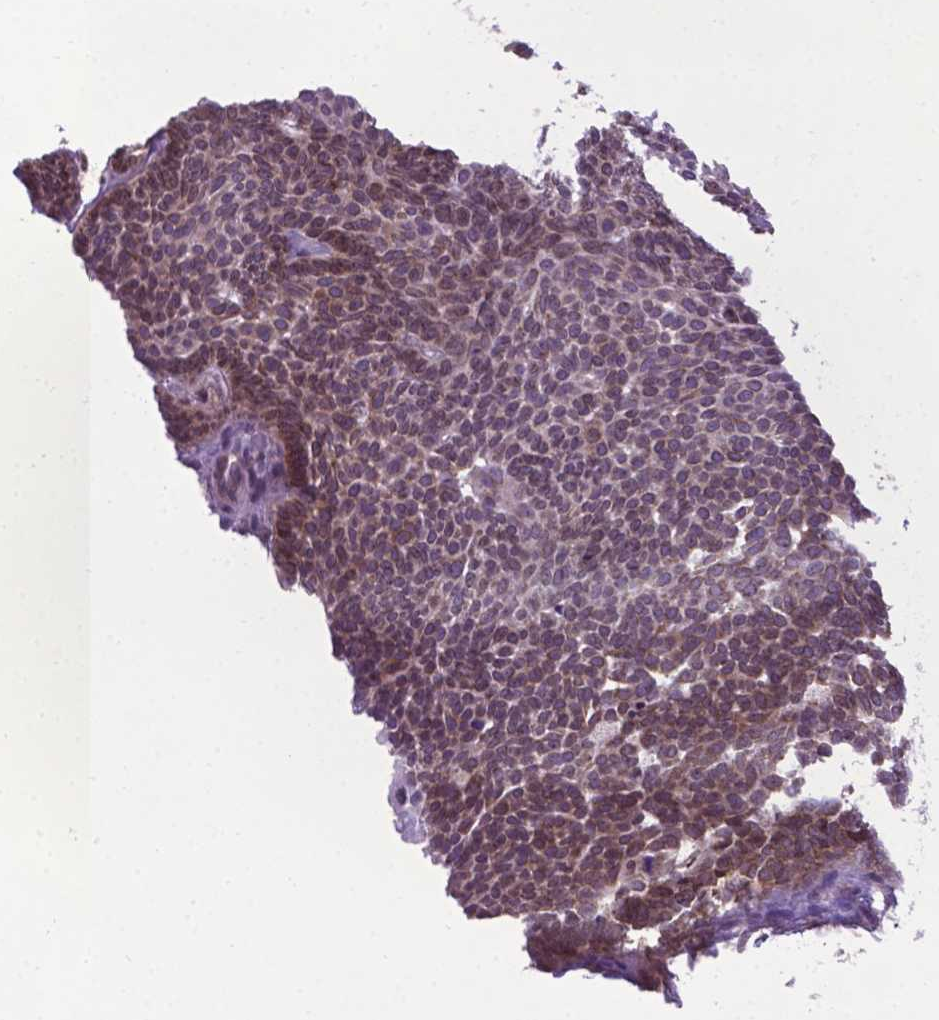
{"staining": {"intensity": "moderate", "quantity": "25%-75%", "location": "cytoplasmic/membranous,nuclear"}, "tissue": "skin cancer", "cell_type": "Tumor cells", "image_type": "cancer", "snomed": [{"axis": "morphology", "description": "Basal cell carcinoma"}, {"axis": "topography", "description": "Skin"}], "caption": "Immunohistochemistry staining of basal cell carcinoma (skin), which displays medium levels of moderate cytoplasmic/membranous and nuclear staining in approximately 25%-75% of tumor cells indicating moderate cytoplasmic/membranous and nuclear protein staining. The staining was performed using DAB (brown) for protein detection and nuclei were counterstained in hematoxylin (blue).", "gene": "WDR83OS", "patient": {"sex": "female", "age": 85}}